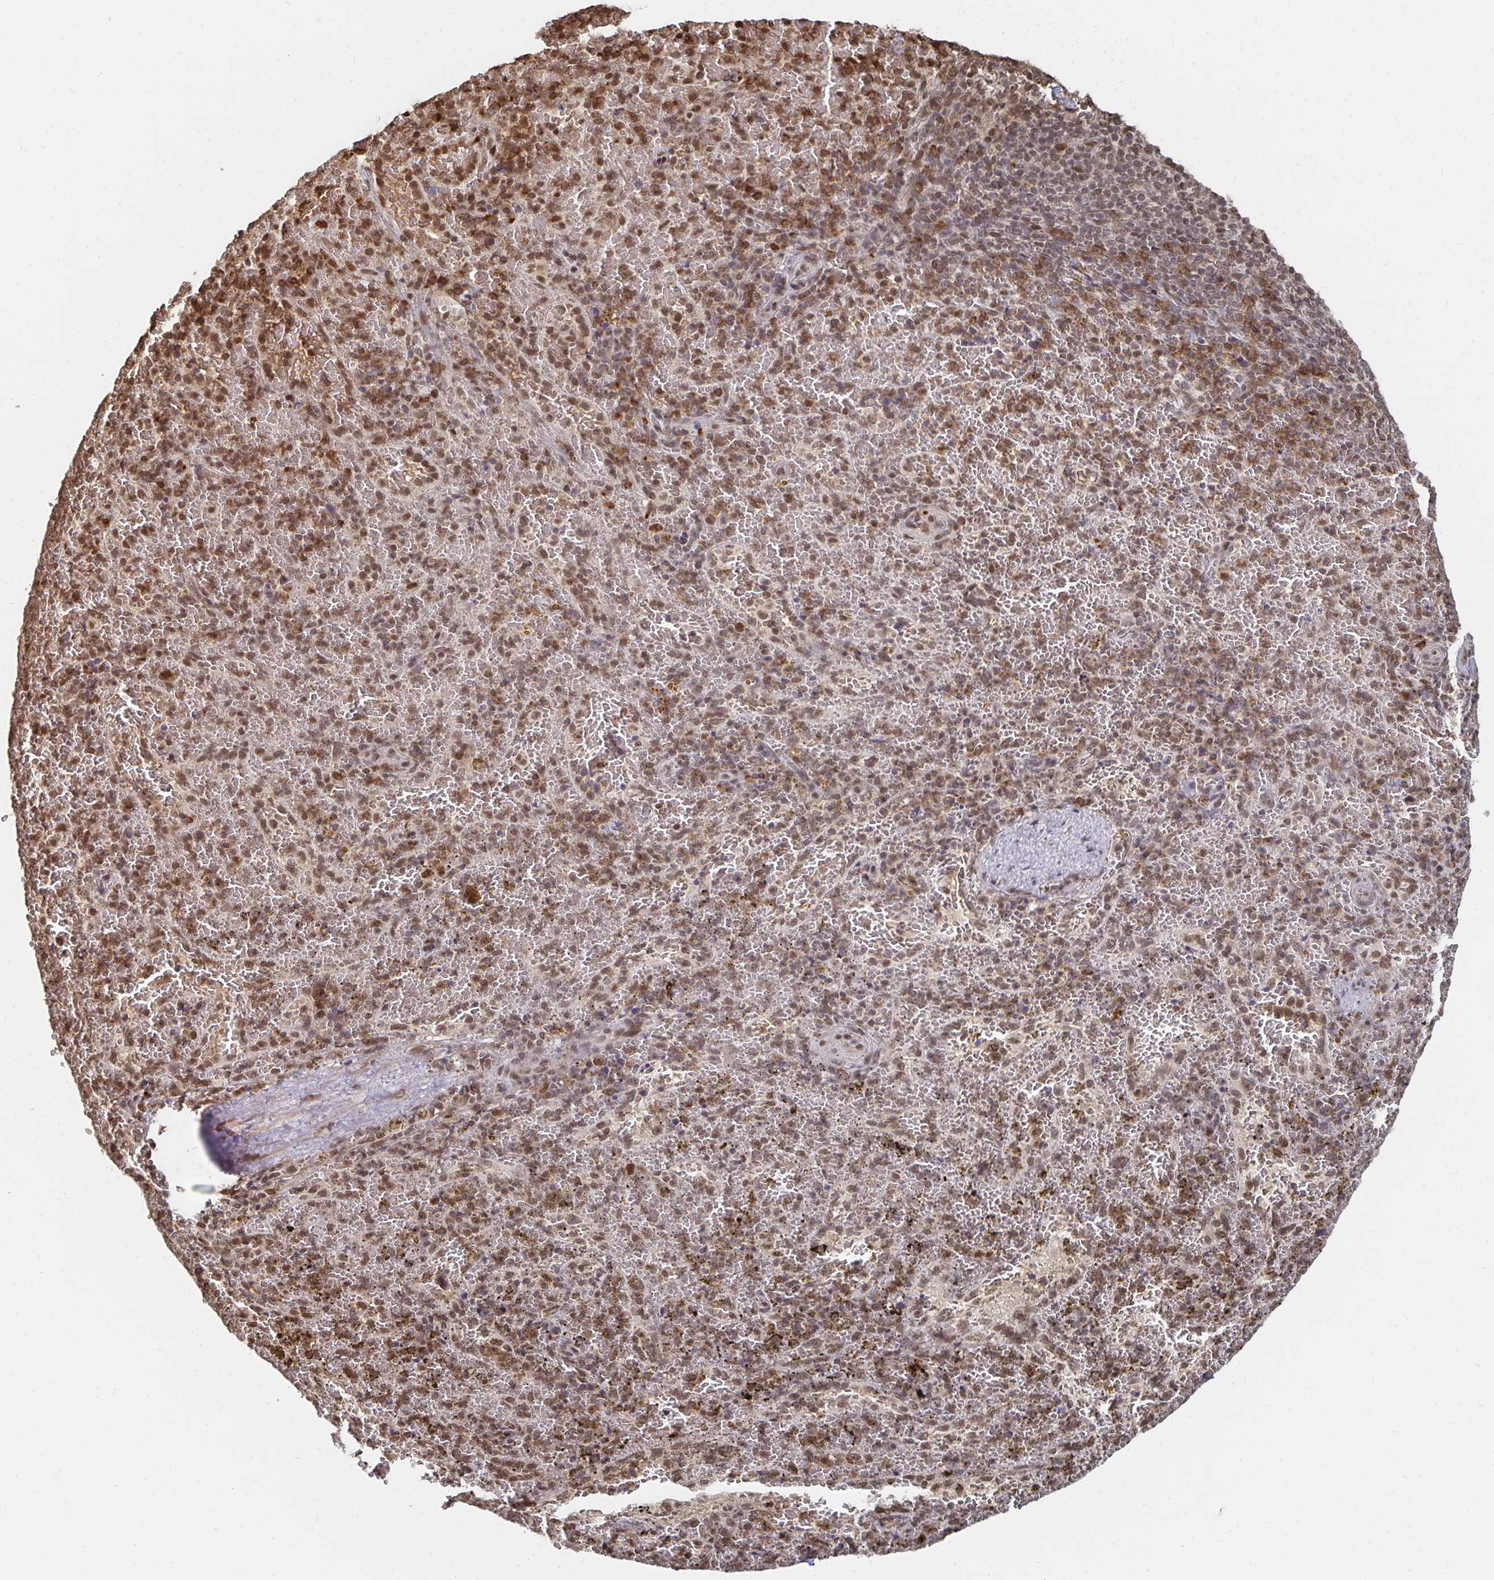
{"staining": {"intensity": "moderate", "quantity": ">75%", "location": "nuclear"}, "tissue": "spleen", "cell_type": "Cells in red pulp", "image_type": "normal", "snomed": [{"axis": "morphology", "description": "Normal tissue, NOS"}, {"axis": "topography", "description": "Spleen"}], "caption": "Protein staining of unremarkable spleen exhibits moderate nuclear staining in about >75% of cells in red pulp. The protein of interest is stained brown, and the nuclei are stained in blue (DAB (3,3'-diaminobenzidine) IHC with brightfield microscopy, high magnification).", "gene": "GTF3C6", "patient": {"sex": "female", "age": 50}}